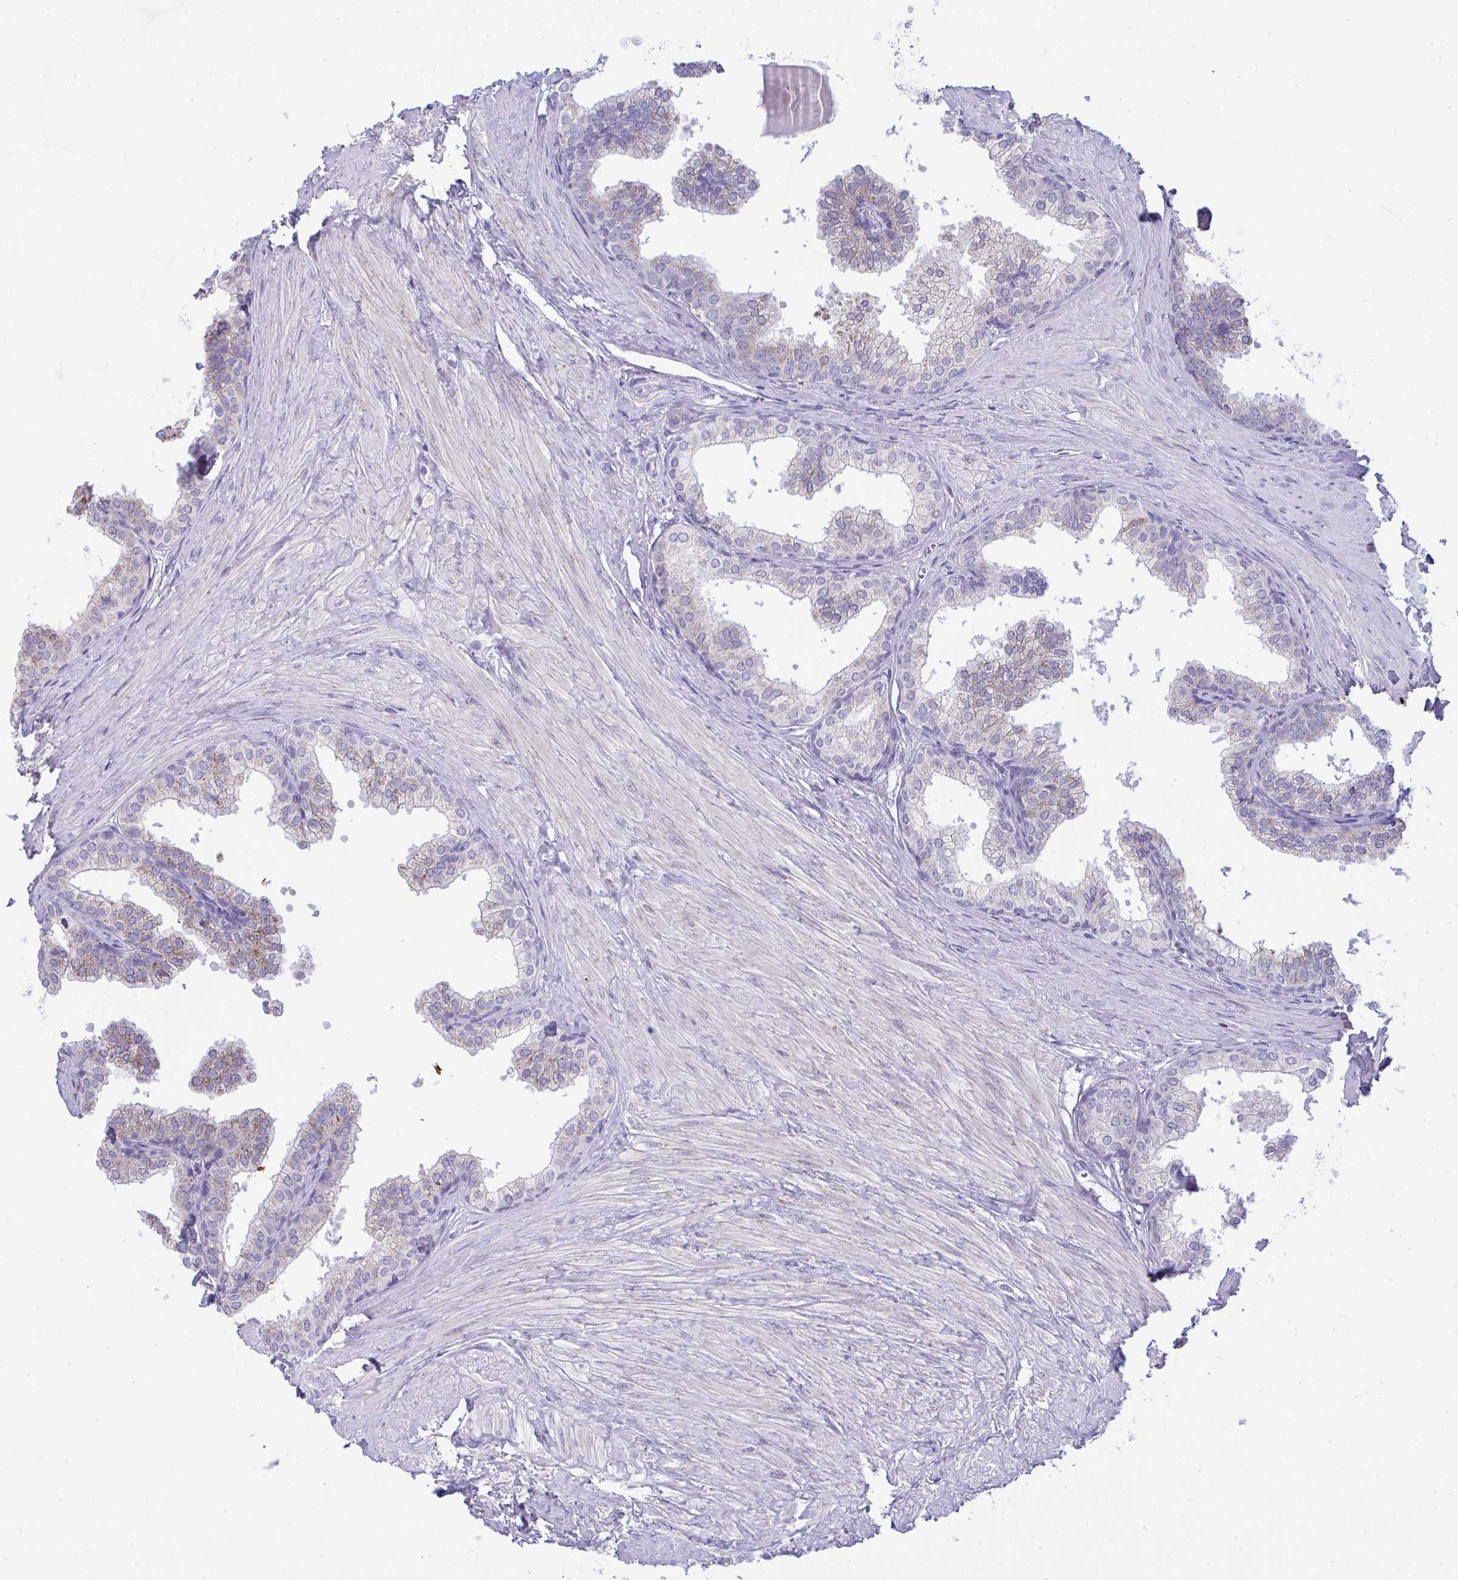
{"staining": {"intensity": "weak", "quantity": "25%-75%", "location": "cytoplasmic/membranous"}, "tissue": "prostate", "cell_type": "Glandular cells", "image_type": "normal", "snomed": [{"axis": "morphology", "description": "Normal tissue, NOS"}, {"axis": "topography", "description": "Prostate"}, {"axis": "topography", "description": "Peripheral nerve tissue"}], "caption": "This histopathology image displays immunohistochemistry (IHC) staining of normal human prostate, with low weak cytoplasmic/membranous expression in approximately 25%-75% of glandular cells.", "gene": "PLA2G12B", "patient": {"sex": "male", "age": 55}}